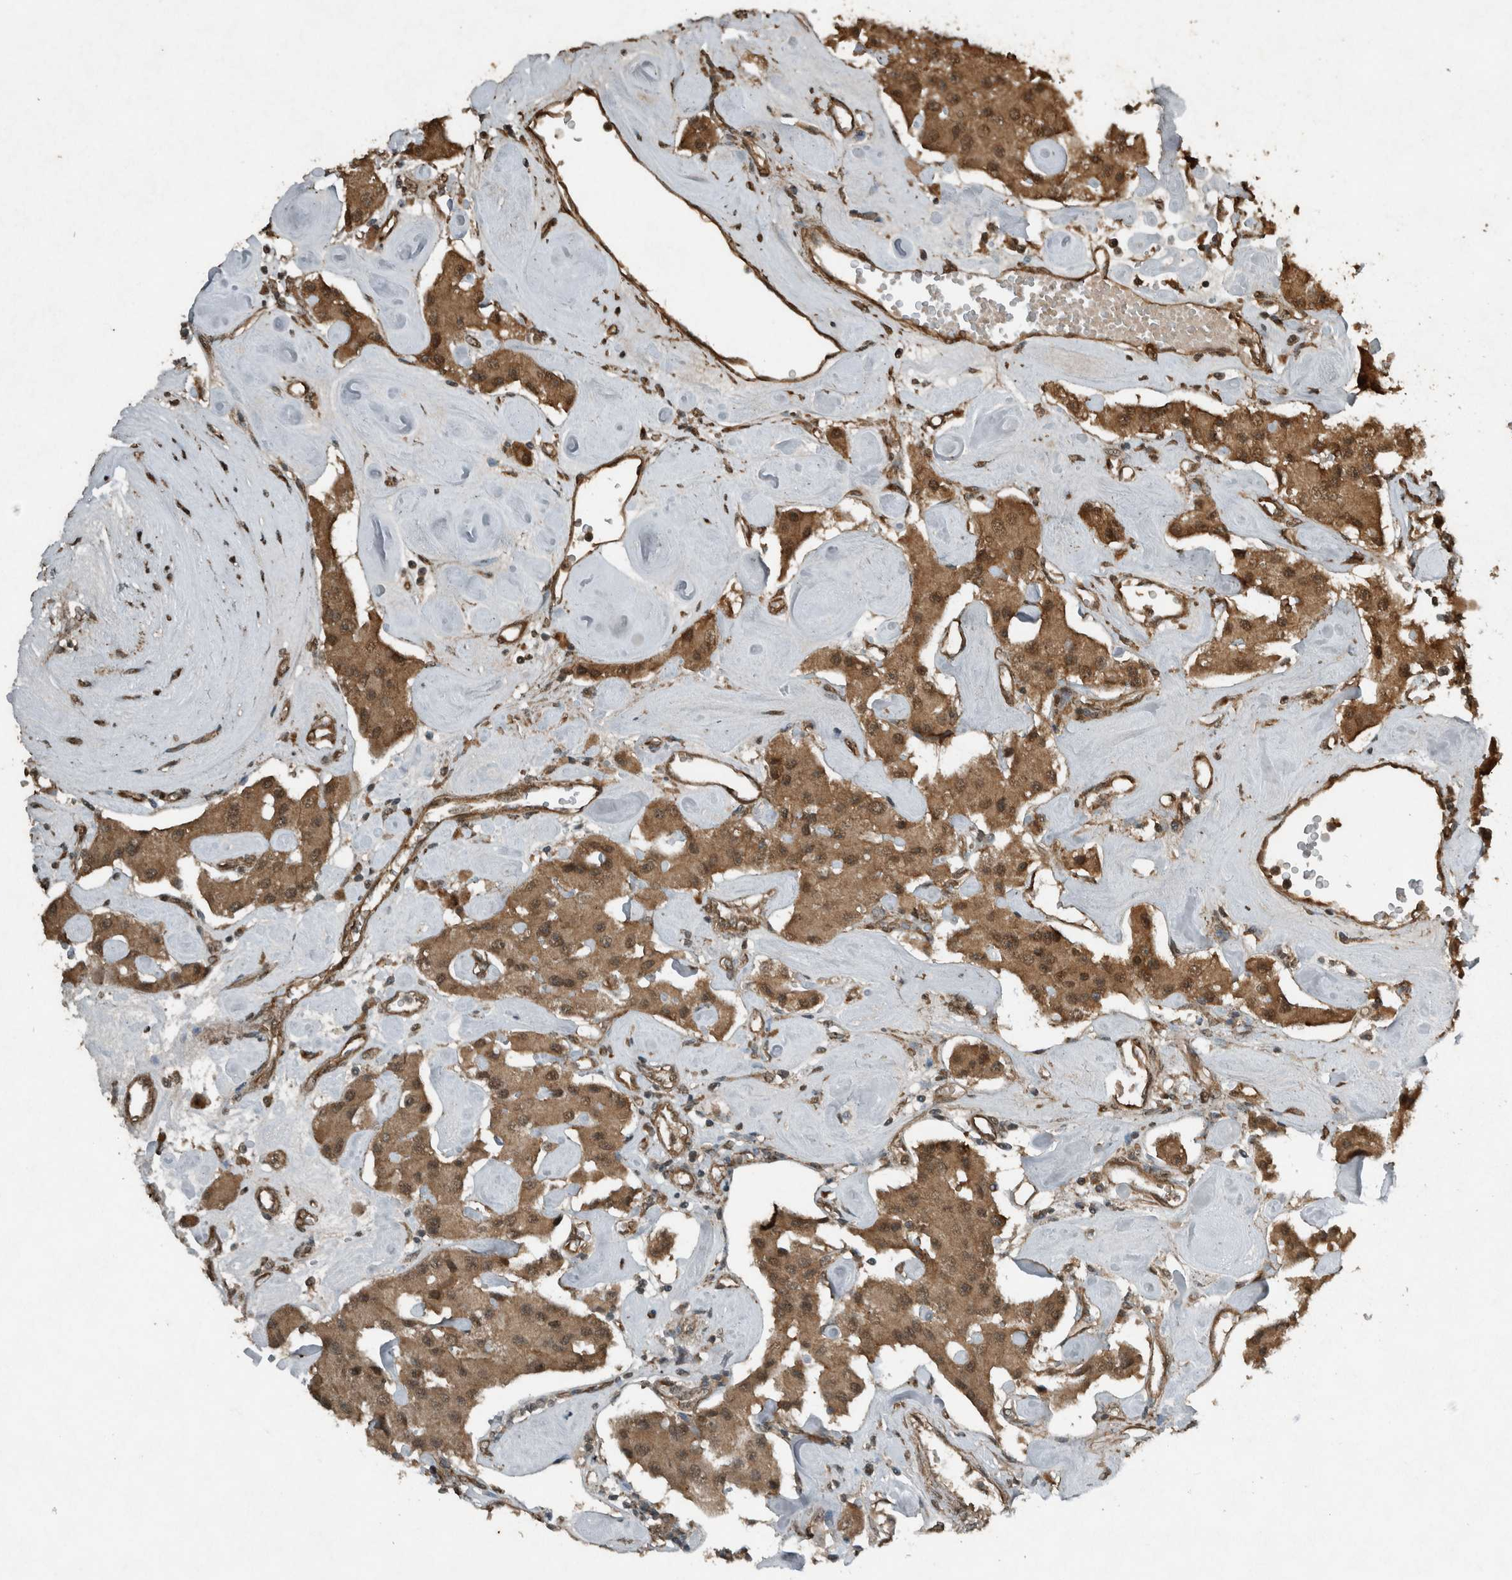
{"staining": {"intensity": "moderate", "quantity": ">75%", "location": "cytoplasmic/membranous,nuclear"}, "tissue": "carcinoid", "cell_type": "Tumor cells", "image_type": "cancer", "snomed": [{"axis": "morphology", "description": "Carcinoid, malignant, NOS"}, {"axis": "topography", "description": "Pancreas"}], "caption": "This micrograph exhibits IHC staining of malignant carcinoid, with medium moderate cytoplasmic/membranous and nuclear positivity in about >75% of tumor cells.", "gene": "ARHGEF12", "patient": {"sex": "male", "age": 41}}